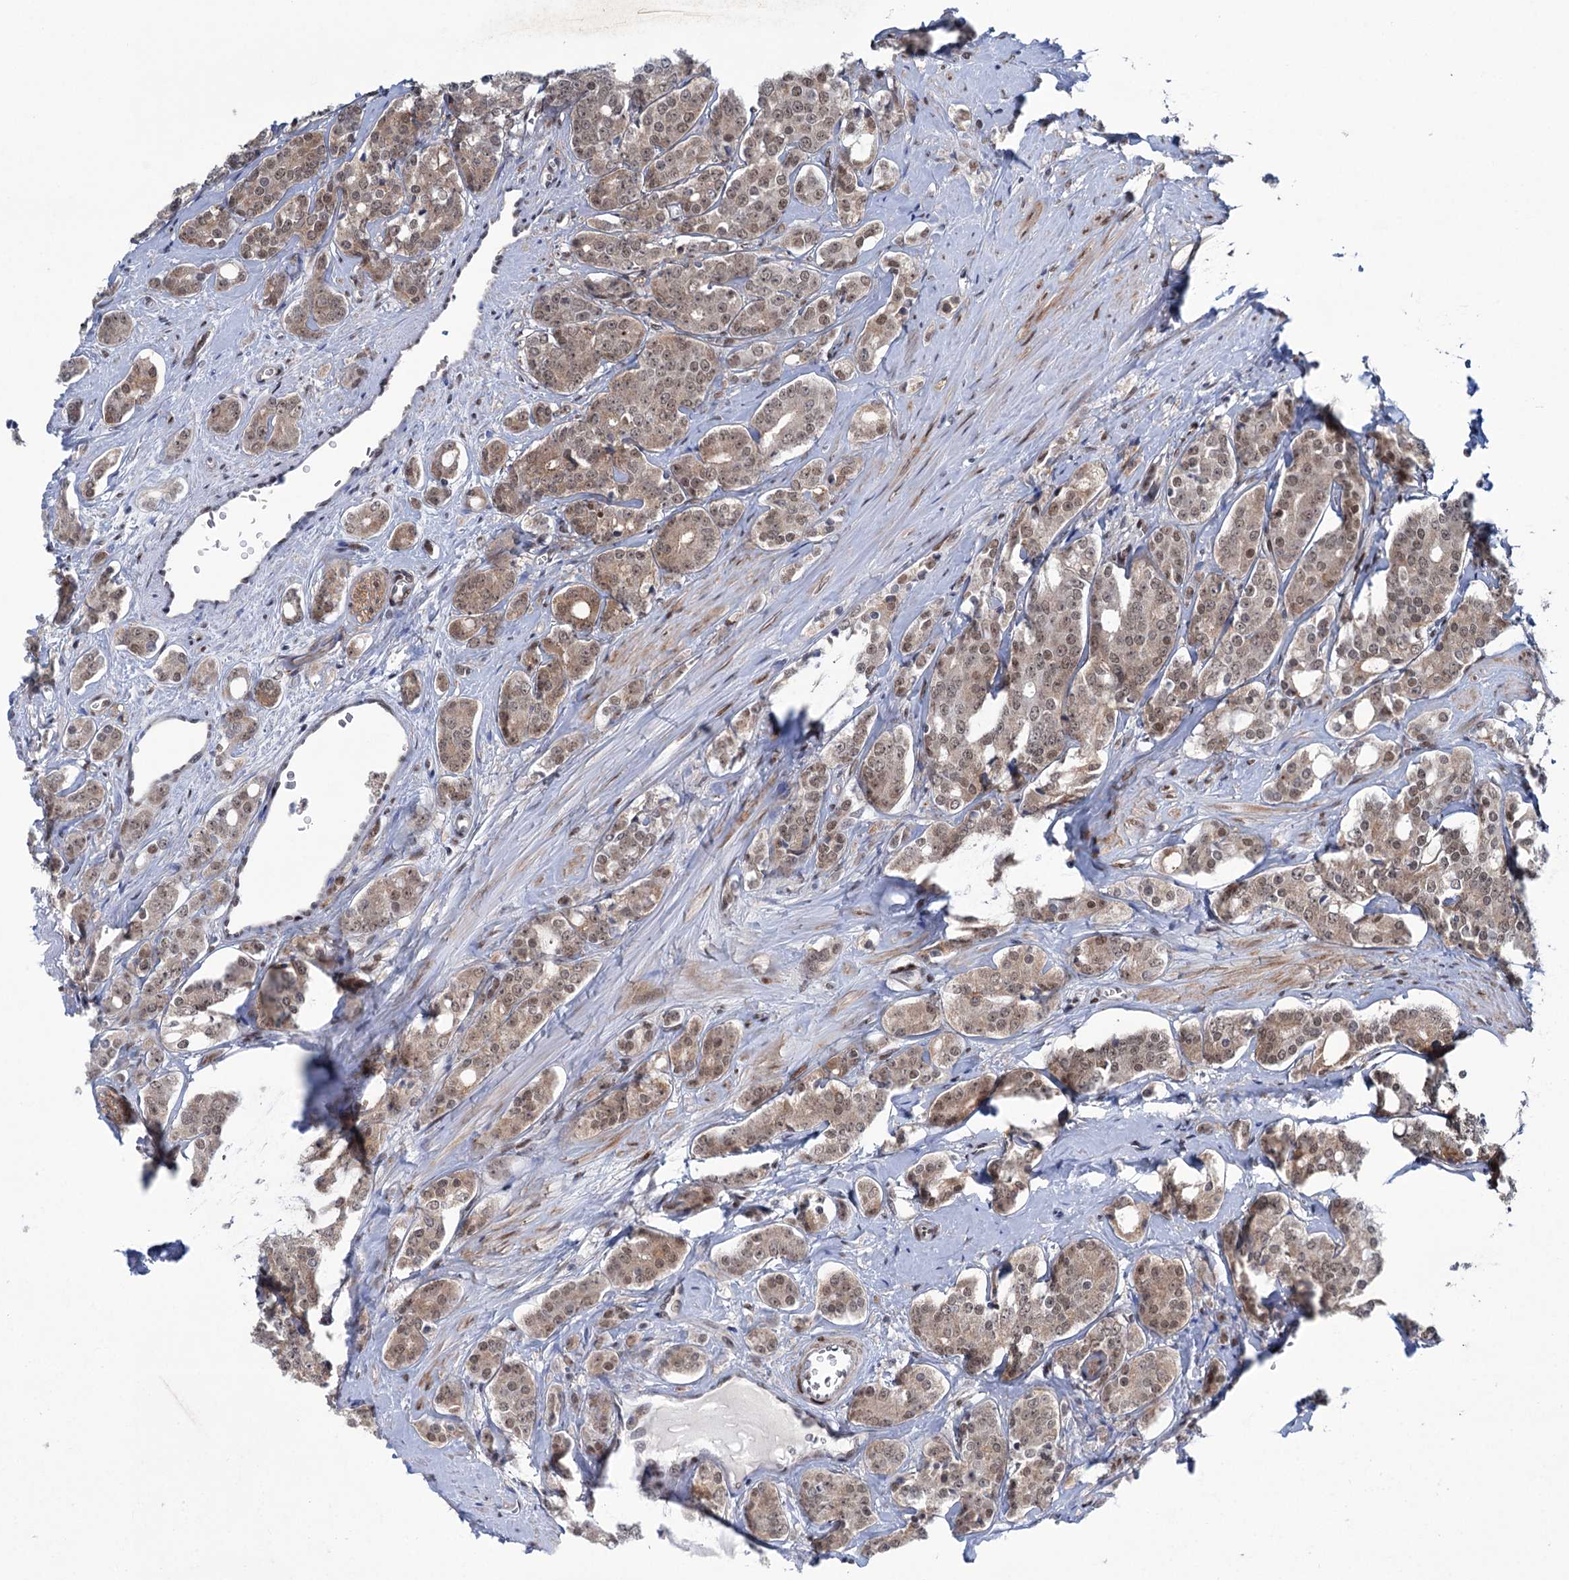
{"staining": {"intensity": "moderate", "quantity": "25%-75%", "location": "cytoplasmic/membranous,nuclear"}, "tissue": "prostate cancer", "cell_type": "Tumor cells", "image_type": "cancer", "snomed": [{"axis": "morphology", "description": "Adenocarcinoma, High grade"}, {"axis": "topography", "description": "Prostate"}], "caption": "High-power microscopy captured an immunohistochemistry photomicrograph of prostate cancer (high-grade adenocarcinoma), revealing moderate cytoplasmic/membranous and nuclear positivity in about 25%-75% of tumor cells. Using DAB (3,3'-diaminobenzidine) (brown) and hematoxylin (blue) stains, captured at high magnification using brightfield microscopy.", "gene": "FAM53A", "patient": {"sex": "male", "age": 62}}